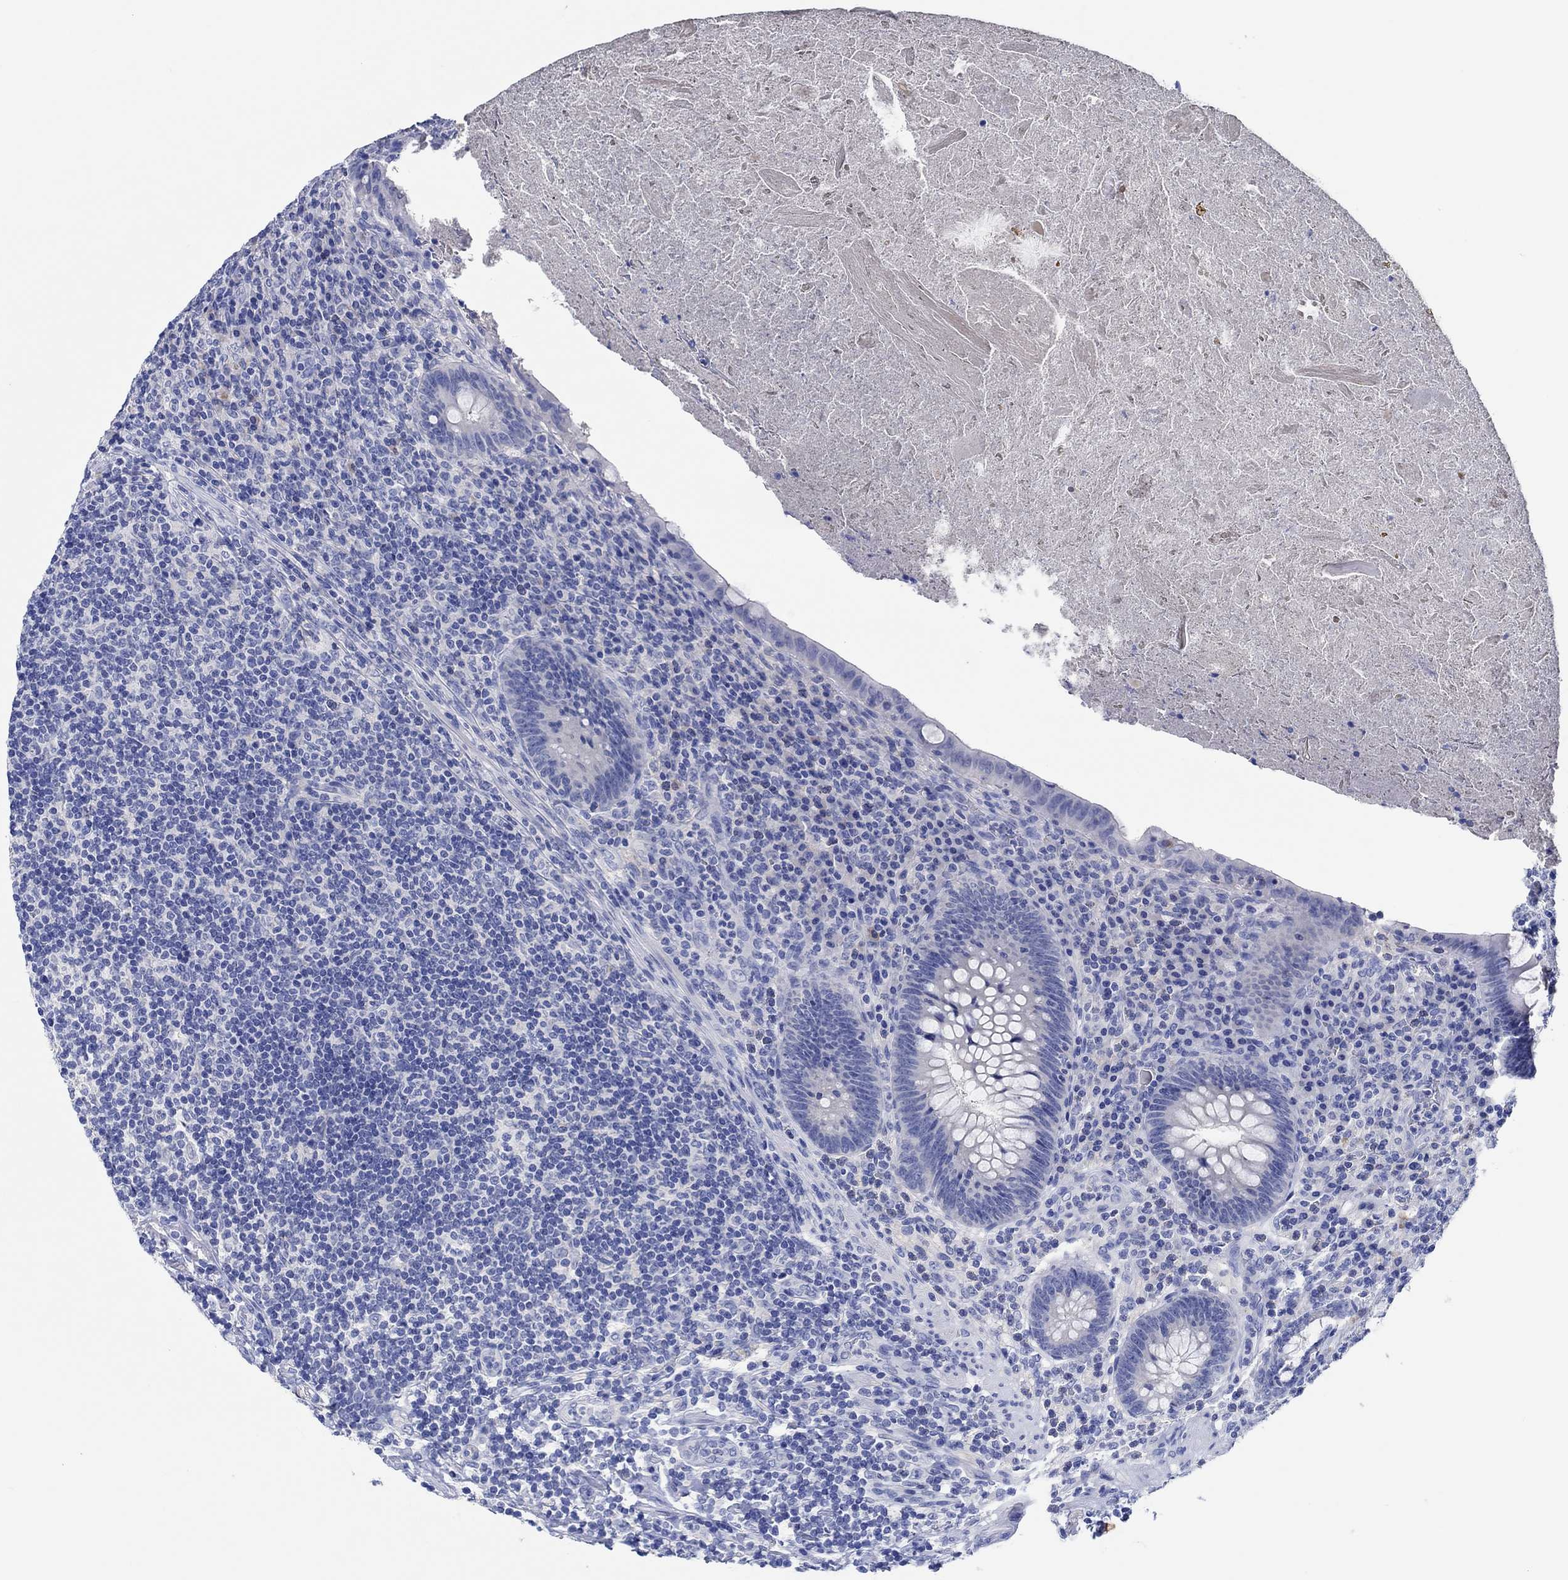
{"staining": {"intensity": "negative", "quantity": "none", "location": "none"}, "tissue": "appendix", "cell_type": "Glandular cells", "image_type": "normal", "snomed": [{"axis": "morphology", "description": "Normal tissue, NOS"}, {"axis": "topography", "description": "Appendix"}], "caption": "IHC micrograph of normal appendix: human appendix stained with DAB (3,3'-diaminobenzidine) displays no significant protein staining in glandular cells.", "gene": "CPNE6", "patient": {"sex": "male", "age": 47}}